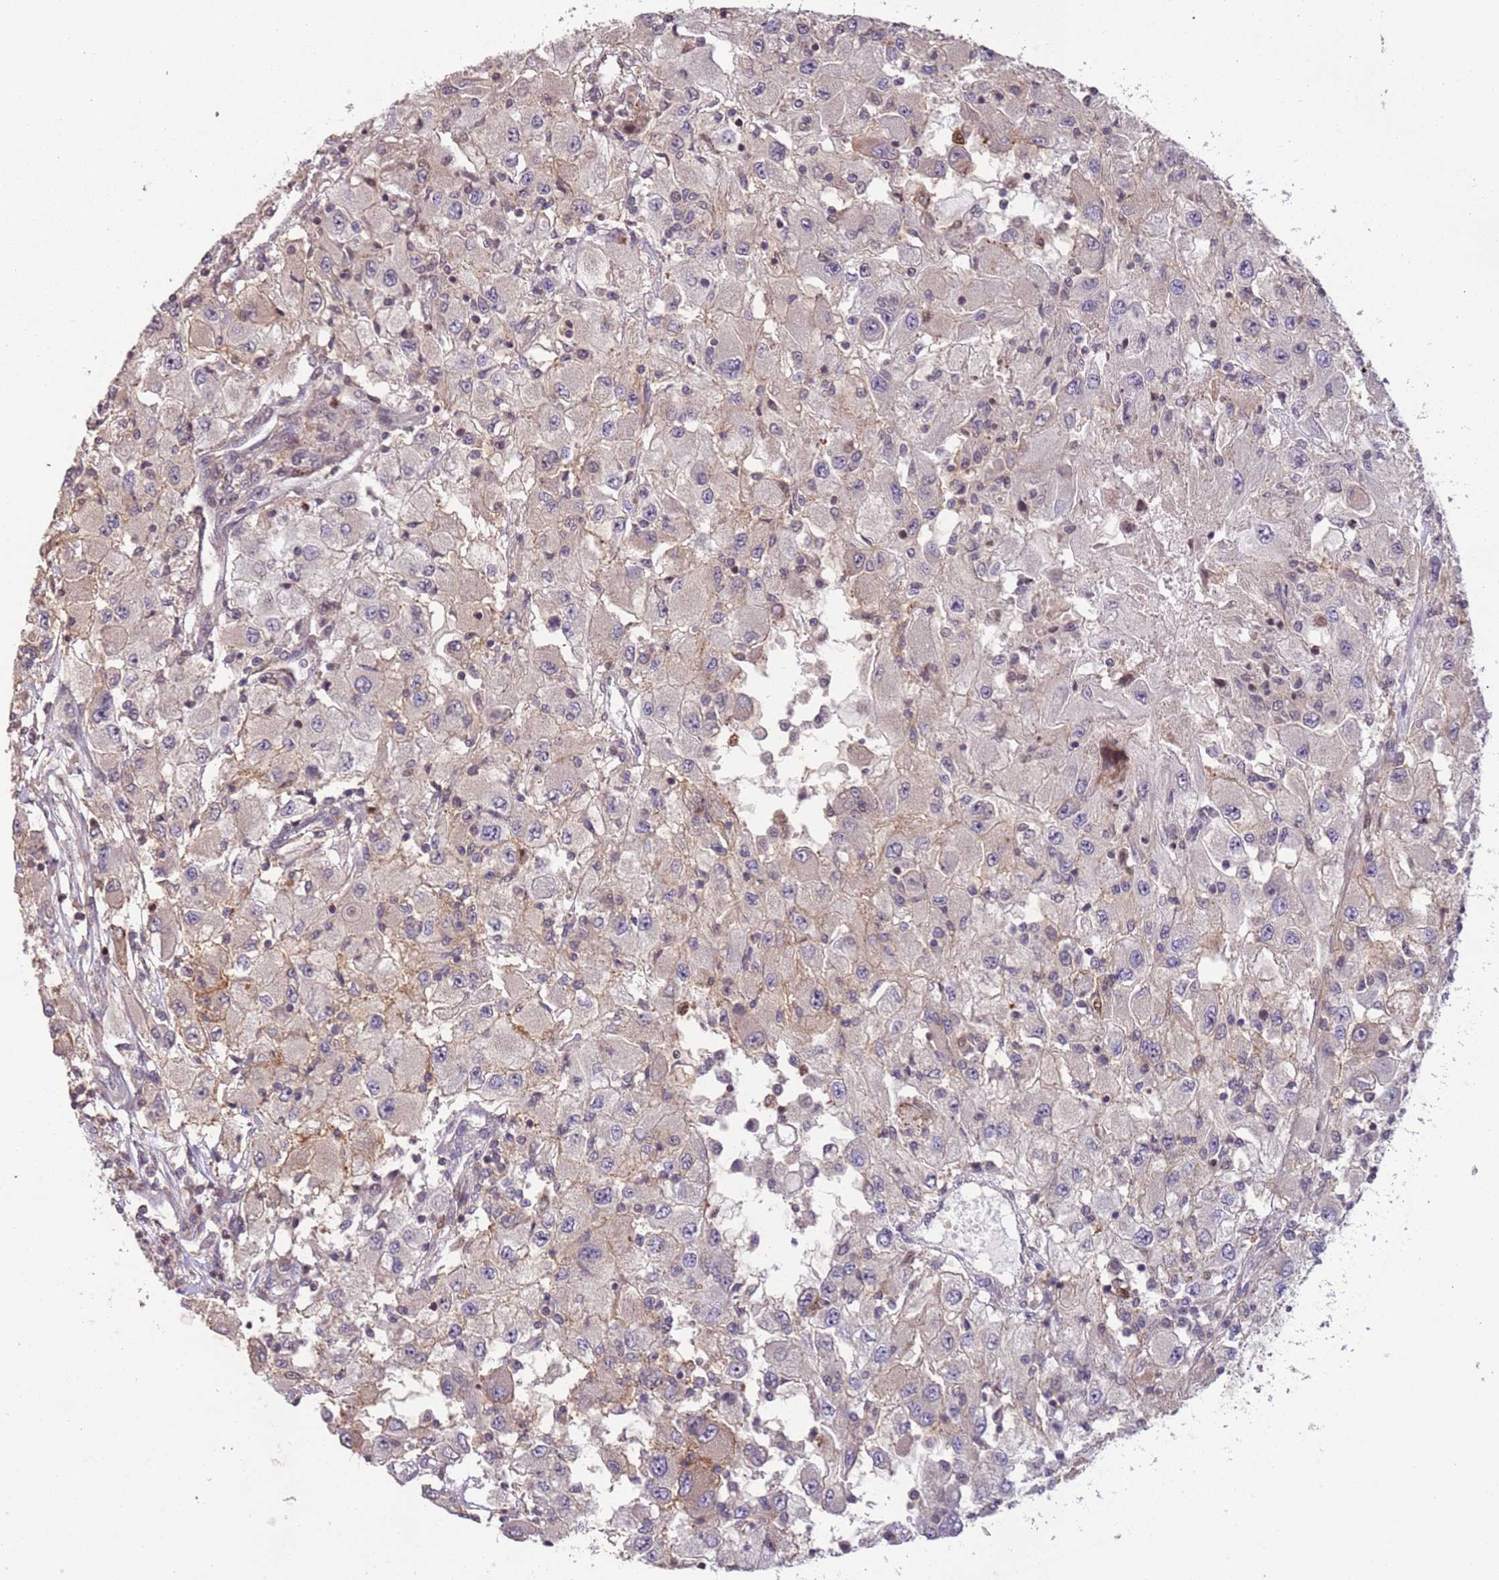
{"staining": {"intensity": "negative", "quantity": "none", "location": "none"}, "tissue": "renal cancer", "cell_type": "Tumor cells", "image_type": "cancer", "snomed": [{"axis": "morphology", "description": "Adenocarcinoma, NOS"}, {"axis": "topography", "description": "Kidney"}], "caption": "A photomicrograph of human renal adenocarcinoma is negative for staining in tumor cells.", "gene": "SLC16A4", "patient": {"sex": "female", "age": 67}}